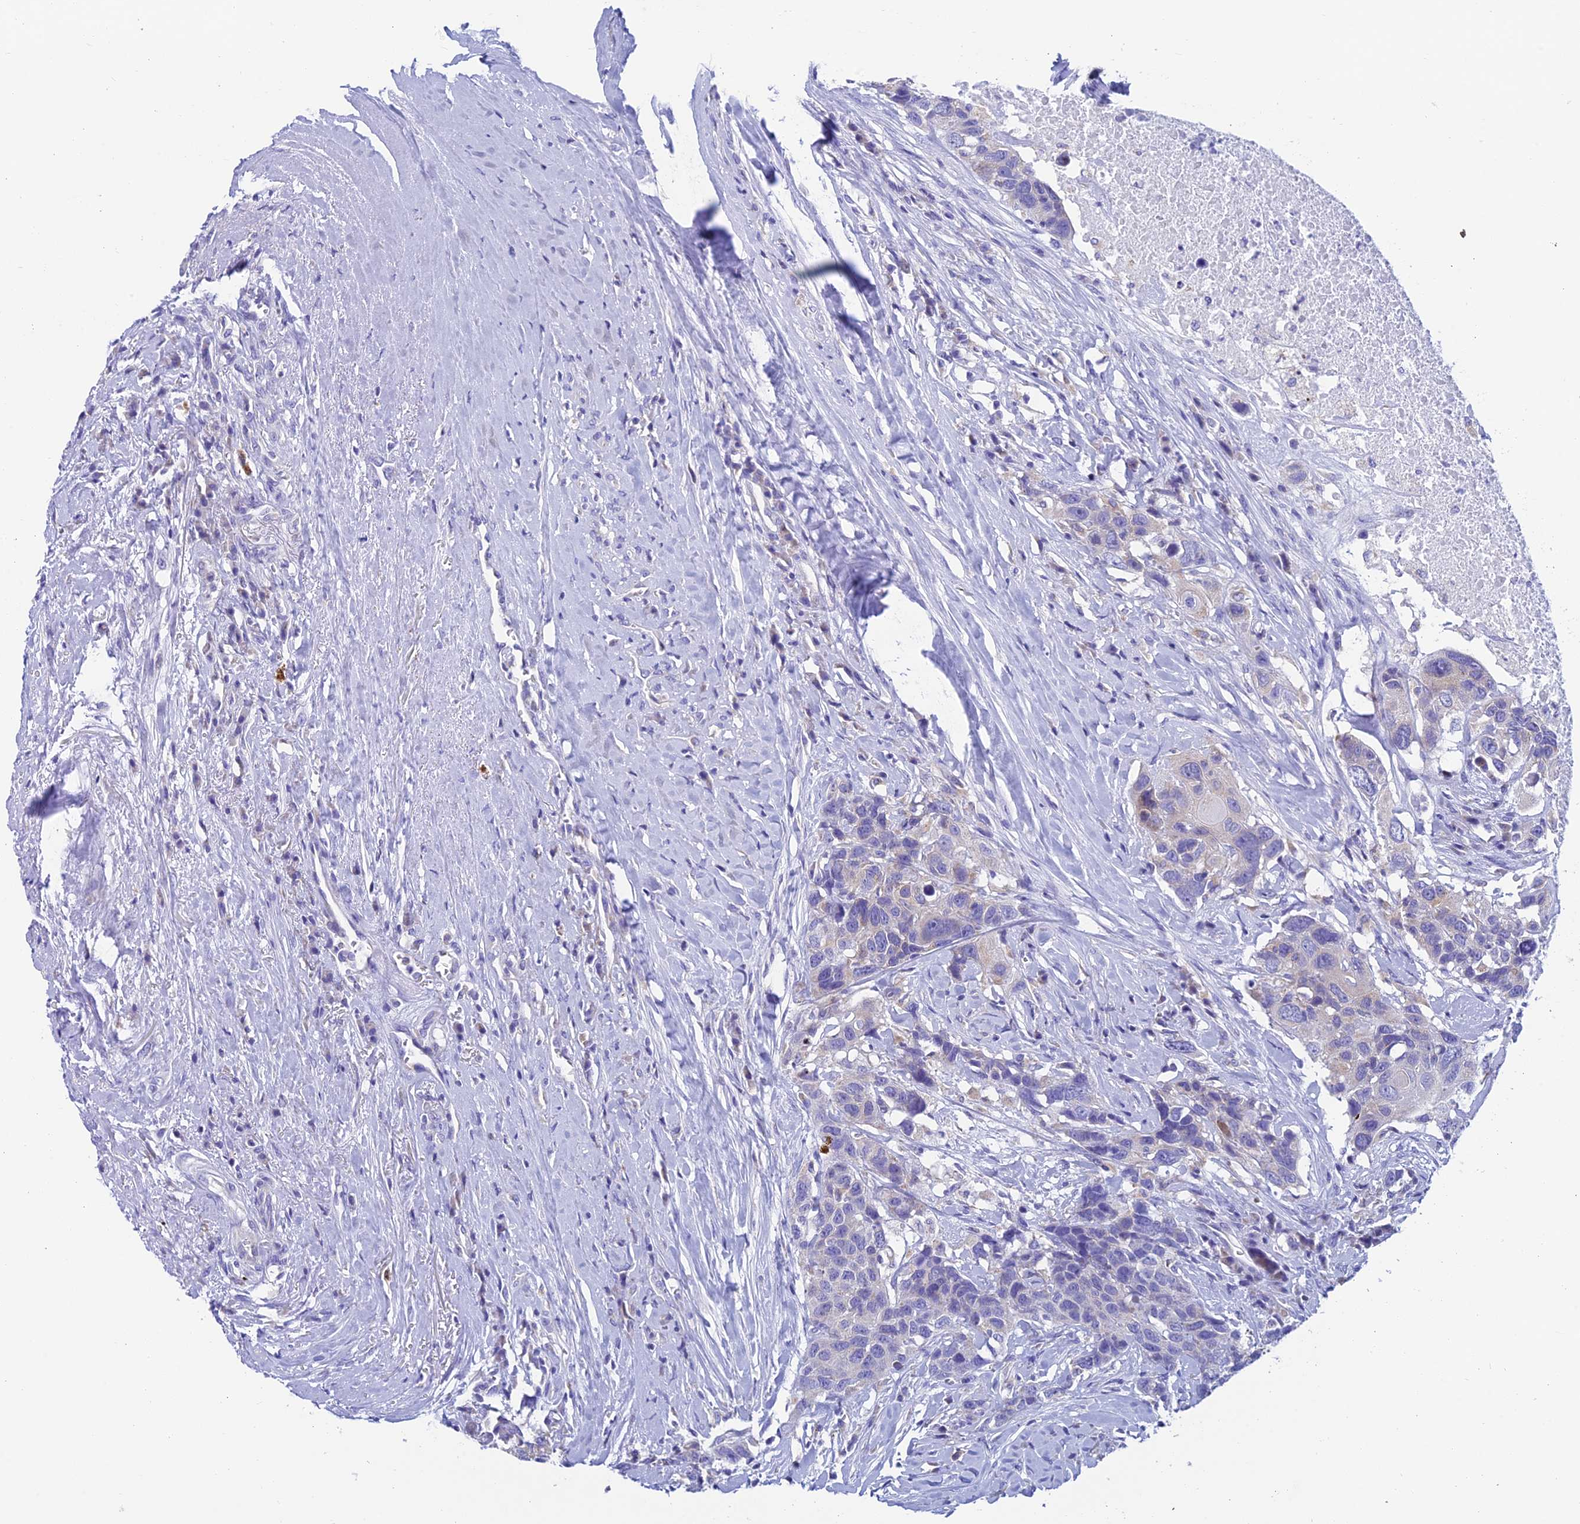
{"staining": {"intensity": "negative", "quantity": "none", "location": "none"}, "tissue": "head and neck cancer", "cell_type": "Tumor cells", "image_type": "cancer", "snomed": [{"axis": "morphology", "description": "Squamous cell carcinoma, NOS"}, {"axis": "topography", "description": "Head-Neck"}], "caption": "The immunohistochemistry (IHC) histopathology image has no significant expression in tumor cells of head and neck cancer tissue.", "gene": "REEP4", "patient": {"sex": "male", "age": 66}}